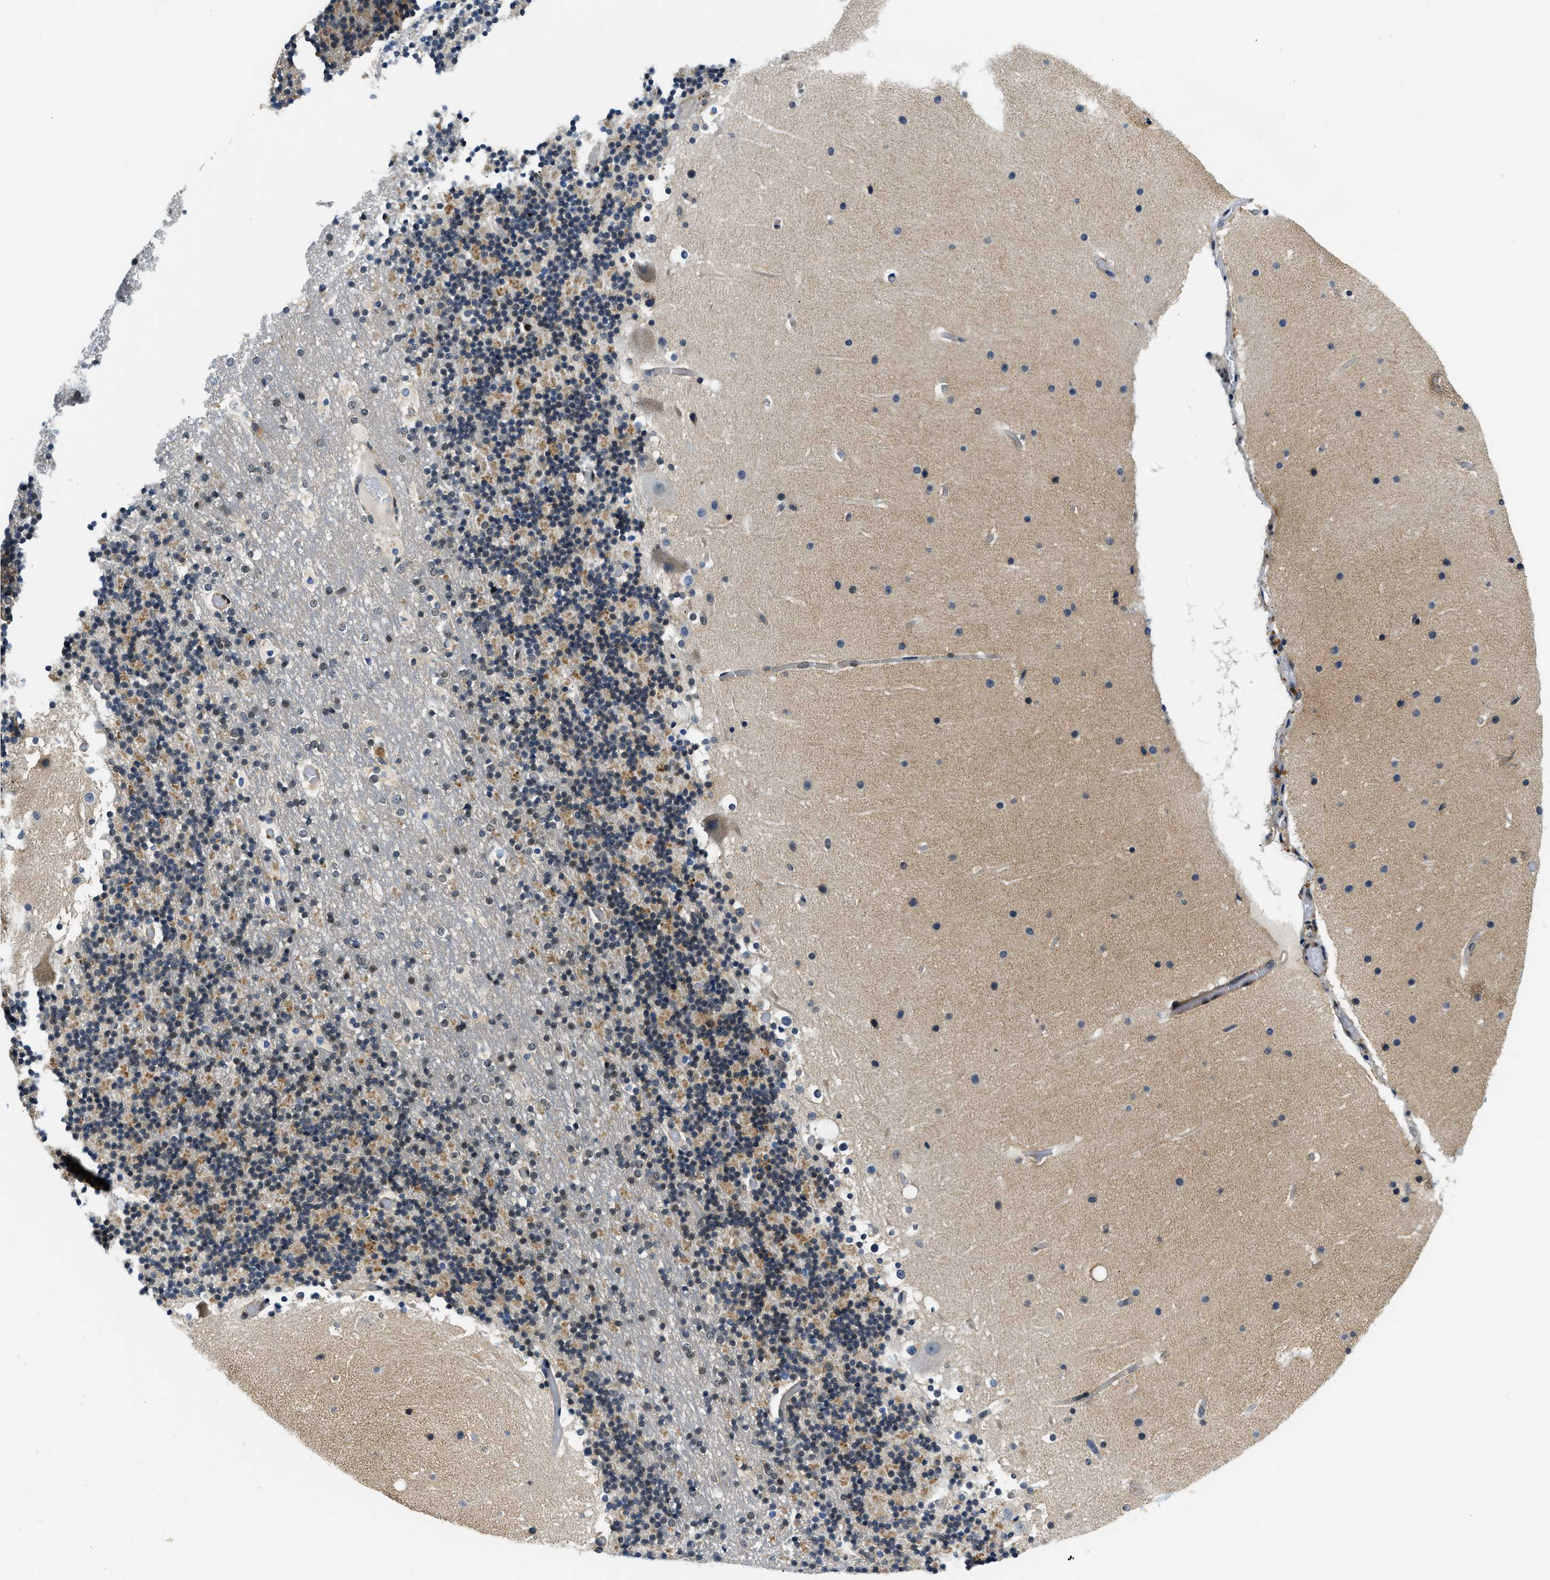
{"staining": {"intensity": "moderate", "quantity": "<25%", "location": "cytoplasmic/membranous"}, "tissue": "cerebellum", "cell_type": "Cells in granular layer", "image_type": "normal", "snomed": [{"axis": "morphology", "description": "Normal tissue, NOS"}, {"axis": "topography", "description": "Cerebellum"}], "caption": "This histopathology image demonstrates benign cerebellum stained with immunohistochemistry (IHC) to label a protein in brown. The cytoplasmic/membranous of cells in granular layer show moderate positivity for the protein. Nuclei are counter-stained blue.", "gene": "SMAD4", "patient": {"sex": "male", "age": 57}}